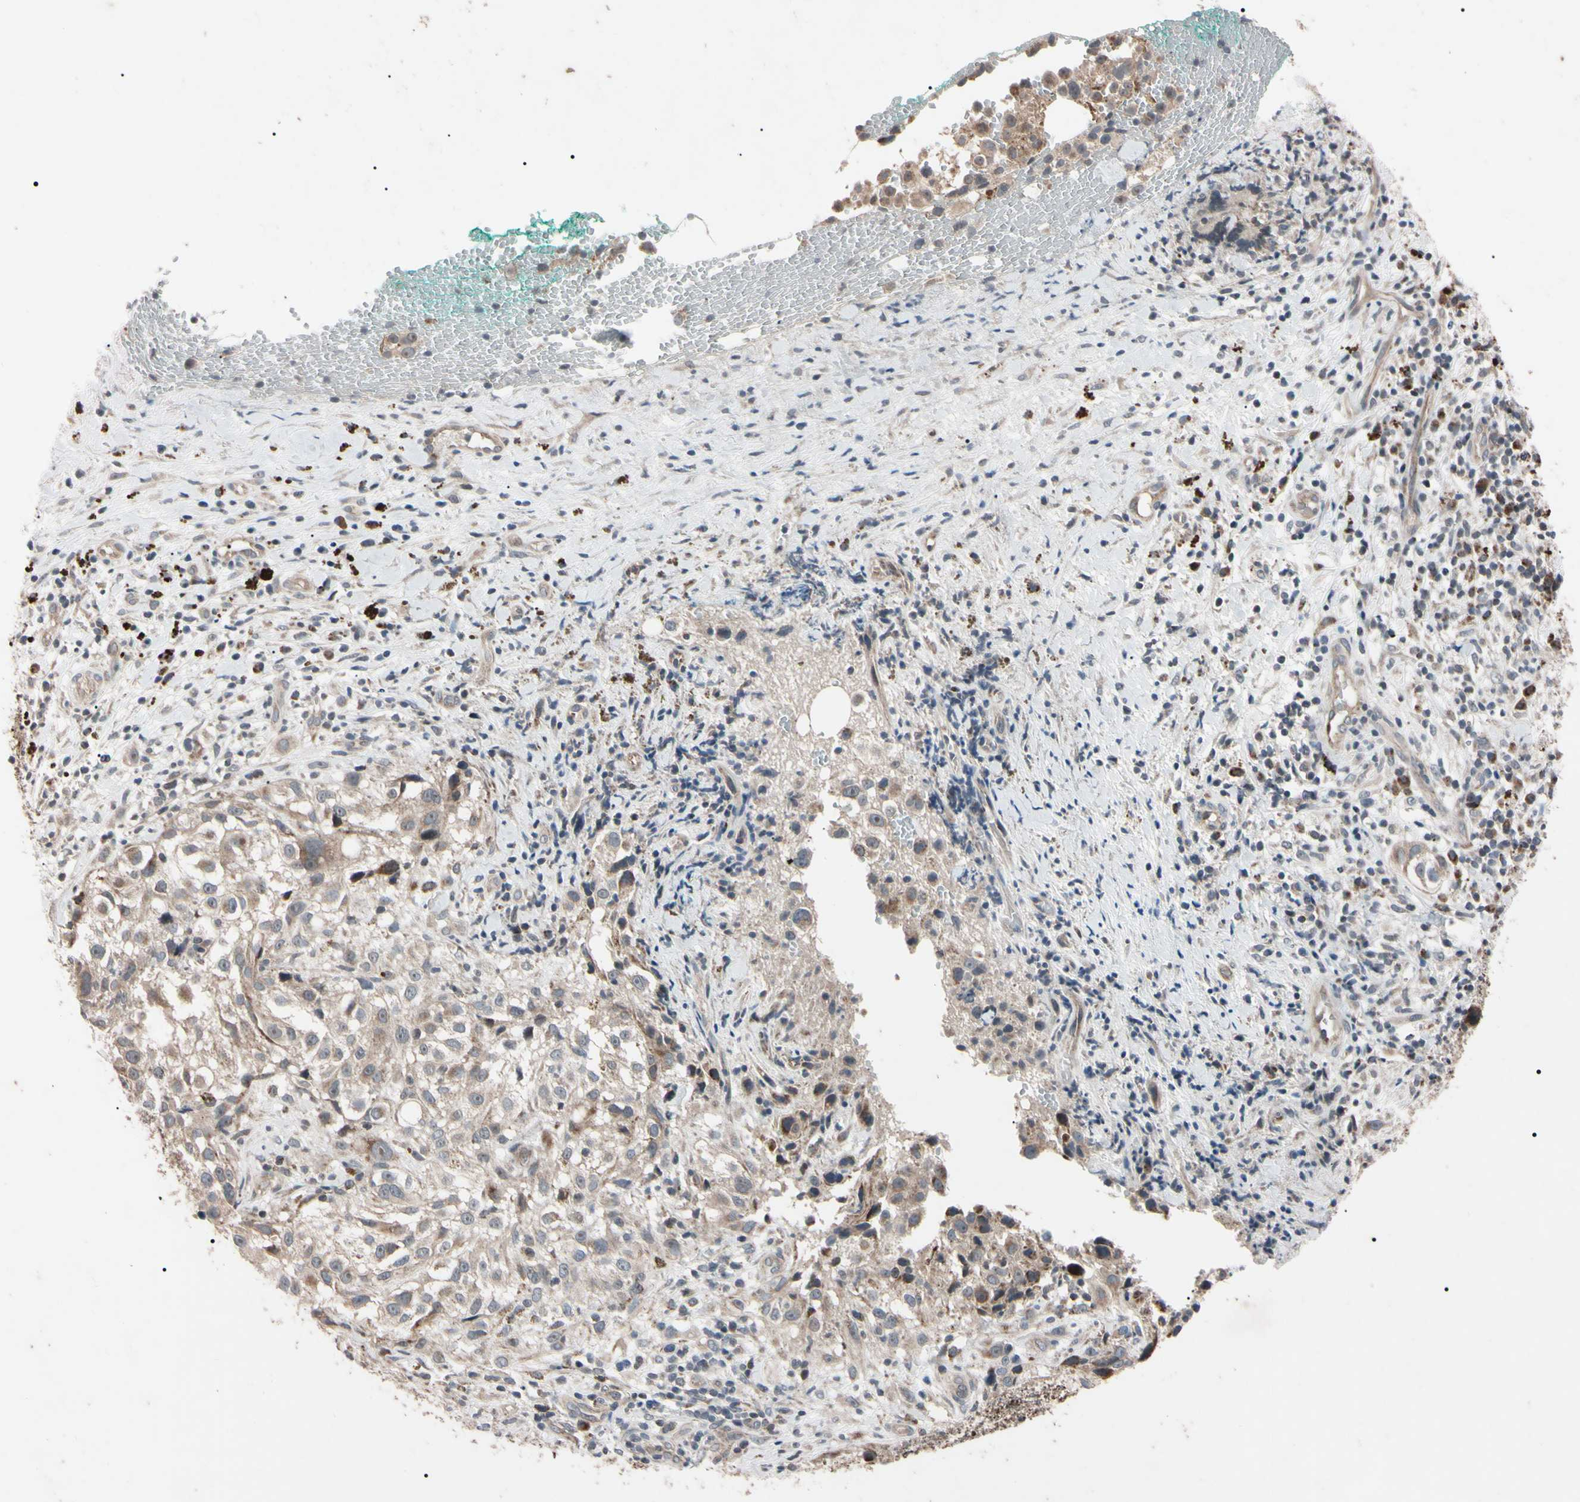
{"staining": {"intensity": "weak", "quantity": "25%-75%", "location": "cytoplasmic/membranous"}, "tissue": "melanoma", "cell_type": "Tumor cells", "image_type": "cancer", "snomed": [{"axis": "morphology", "description": "Necrosis, NOS"}, {"axis": "morphology", "description": "Malignant melanoma, NOS"}, {"axis": "topography", "description": "Skin"}], "caption": "An immunohistochemistry (IHC) image of tumor tissue is shown. Protein staining in brown highlights weak cytoplasmic/membranous positivity in melanoma within tumor cells.", "gene": "TNFRSF1A", "patient": {"sex": "female", "age": 87}}